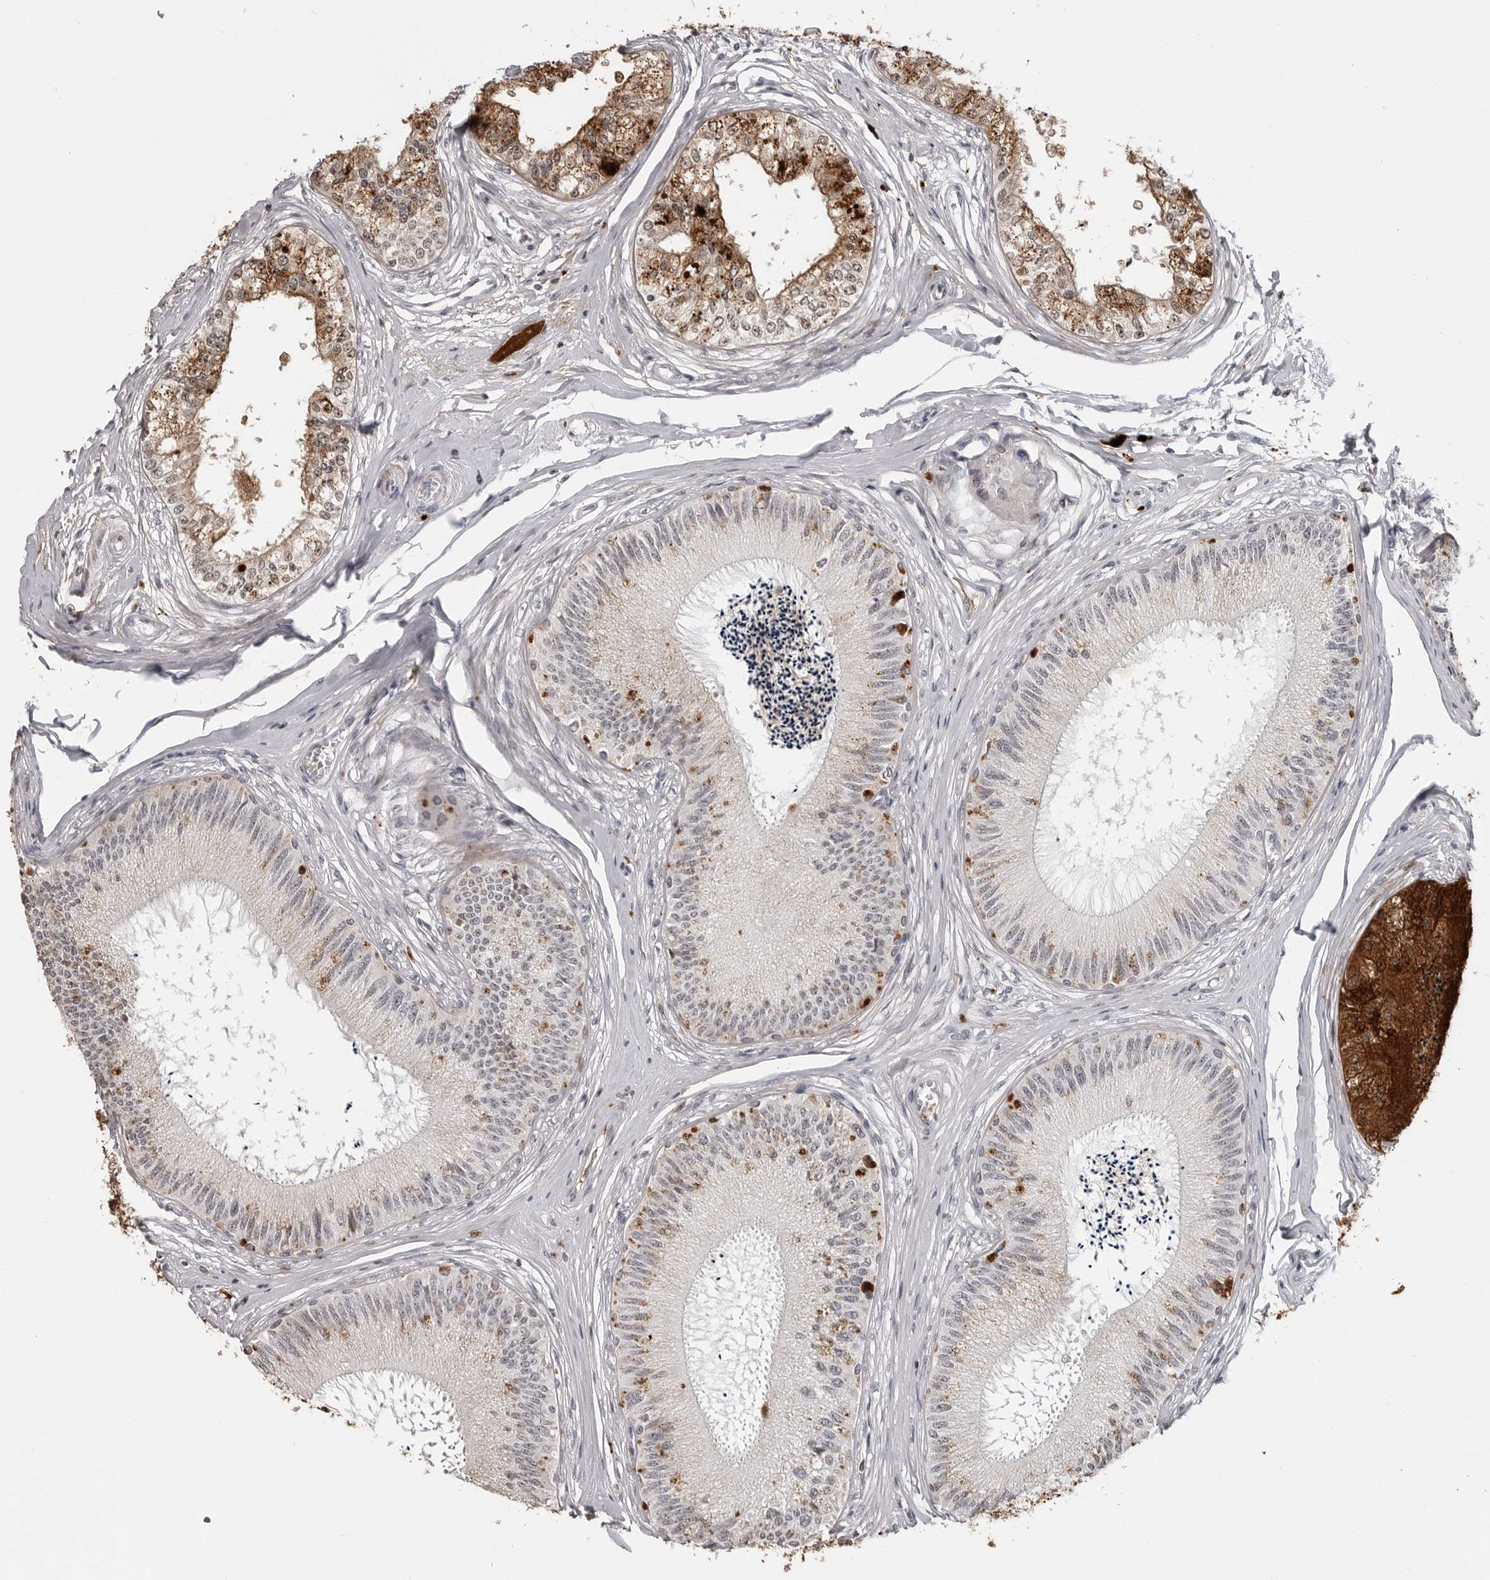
{"staining": {"intensity": "strong", "quantity": "<25%", "location": "cytoplasmic/membranous"}, "tissue": "epididymis", "cell_type": "Glandular cells", "image_type": "normal", "snomed": [{"axis": "morphology", "description": "Normal tissue, NOS"}, {"axis": "topography", "description": "Epididymis"}], "caption": "A brown stain shows strong cytoplasmic/membranous staining of a protein in glandular cells of normal epididymis.", "gene": "CXCR5", "patient": {"sex": "male", "age": 79}}